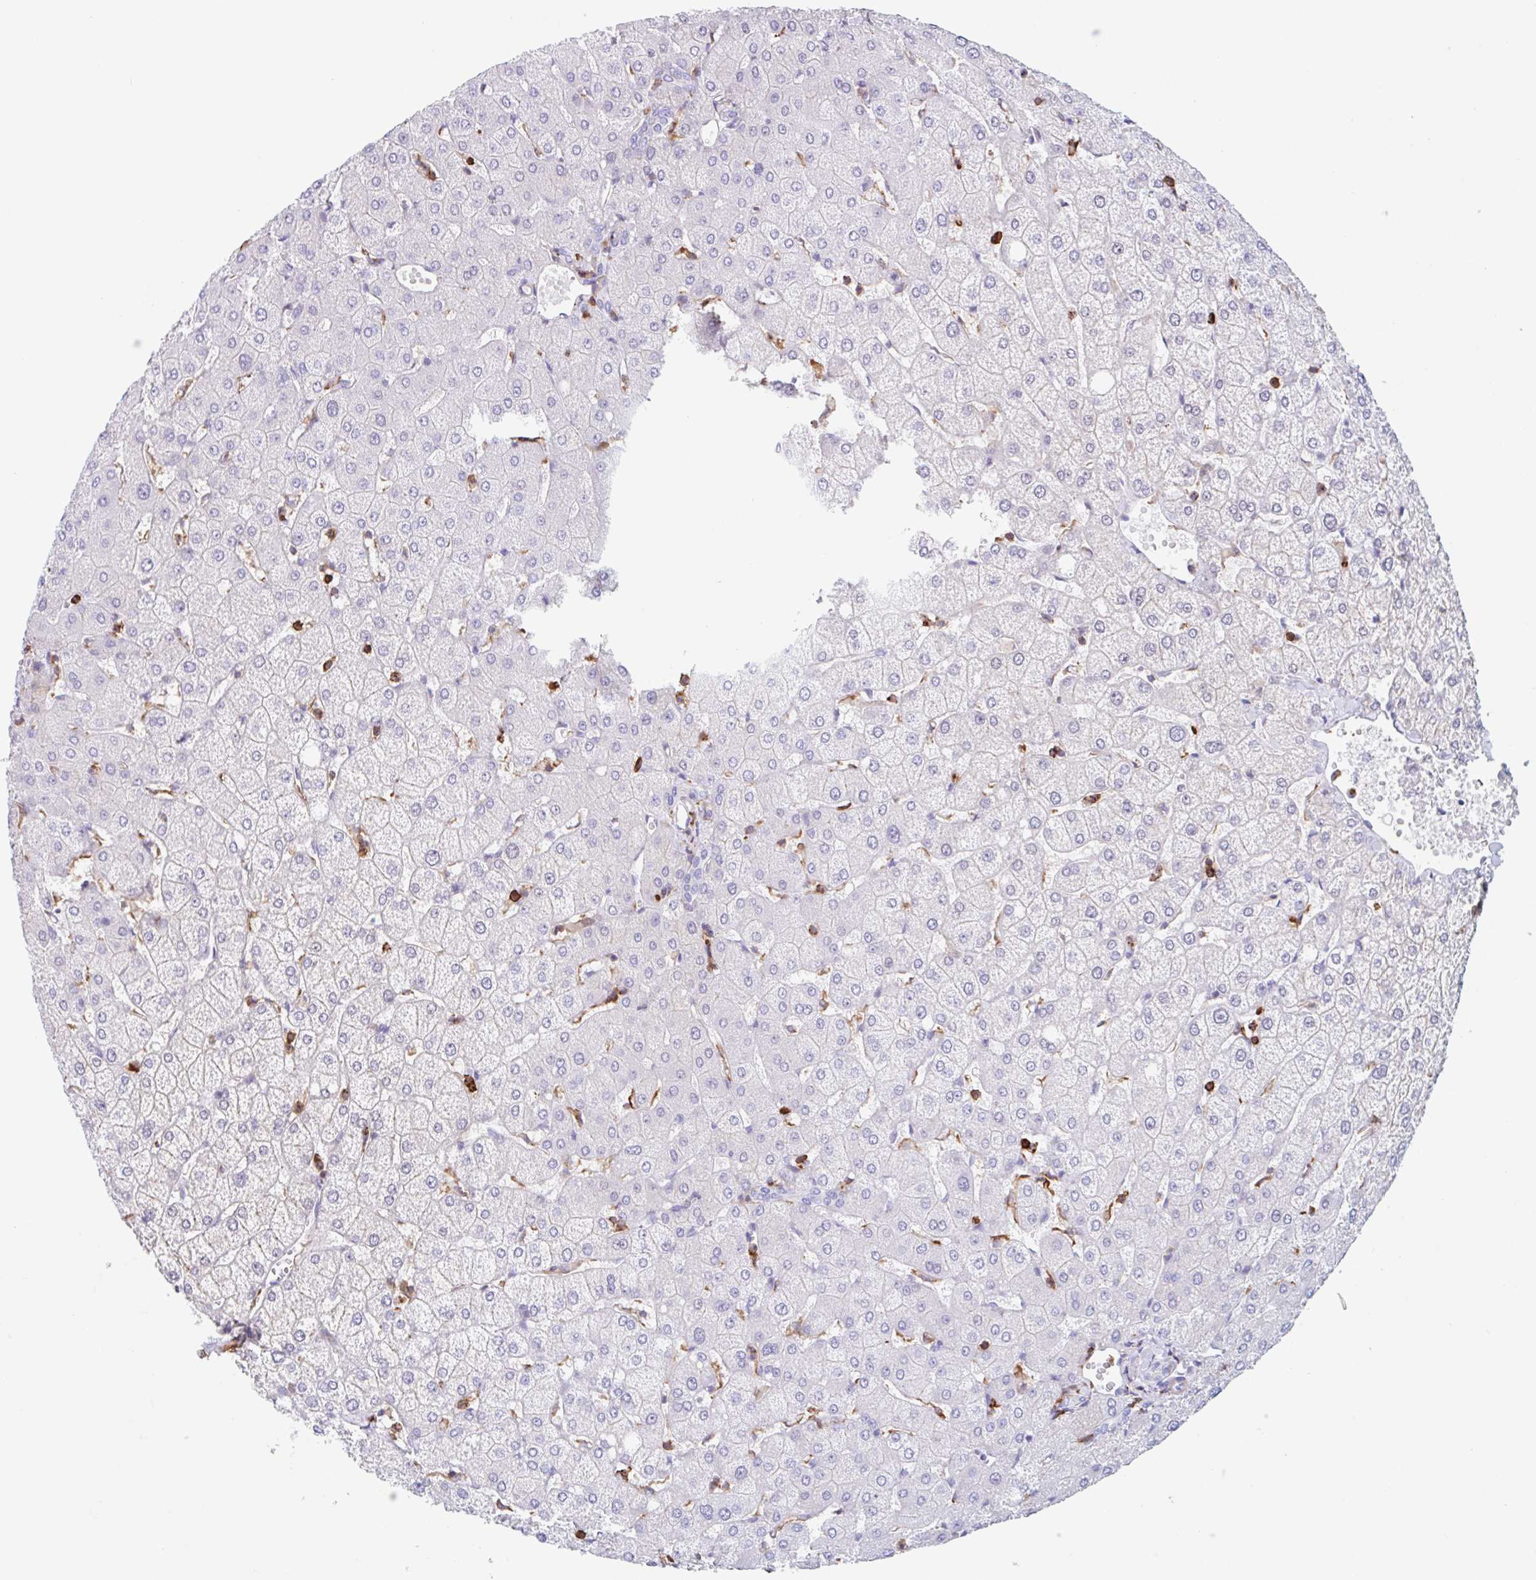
{"staining": {"intensity": "negative", "quantity": "none", "location": "none"}, "tissue": "liver", "cell_type": "Cholangiocytes", "image_type": "normal", "snomed": [{"axis": "morphology", "description": "Normal tissue, NOS"}, {"axis": "topography", "description": "Liver"}], "caption": "A high-resolution histopathology image shows IHC staining of normal liver, which shows no significant positivity in cholangiocytes.", "gene": "EFHD1", "patient": {"sex": "female", "age": 54}}